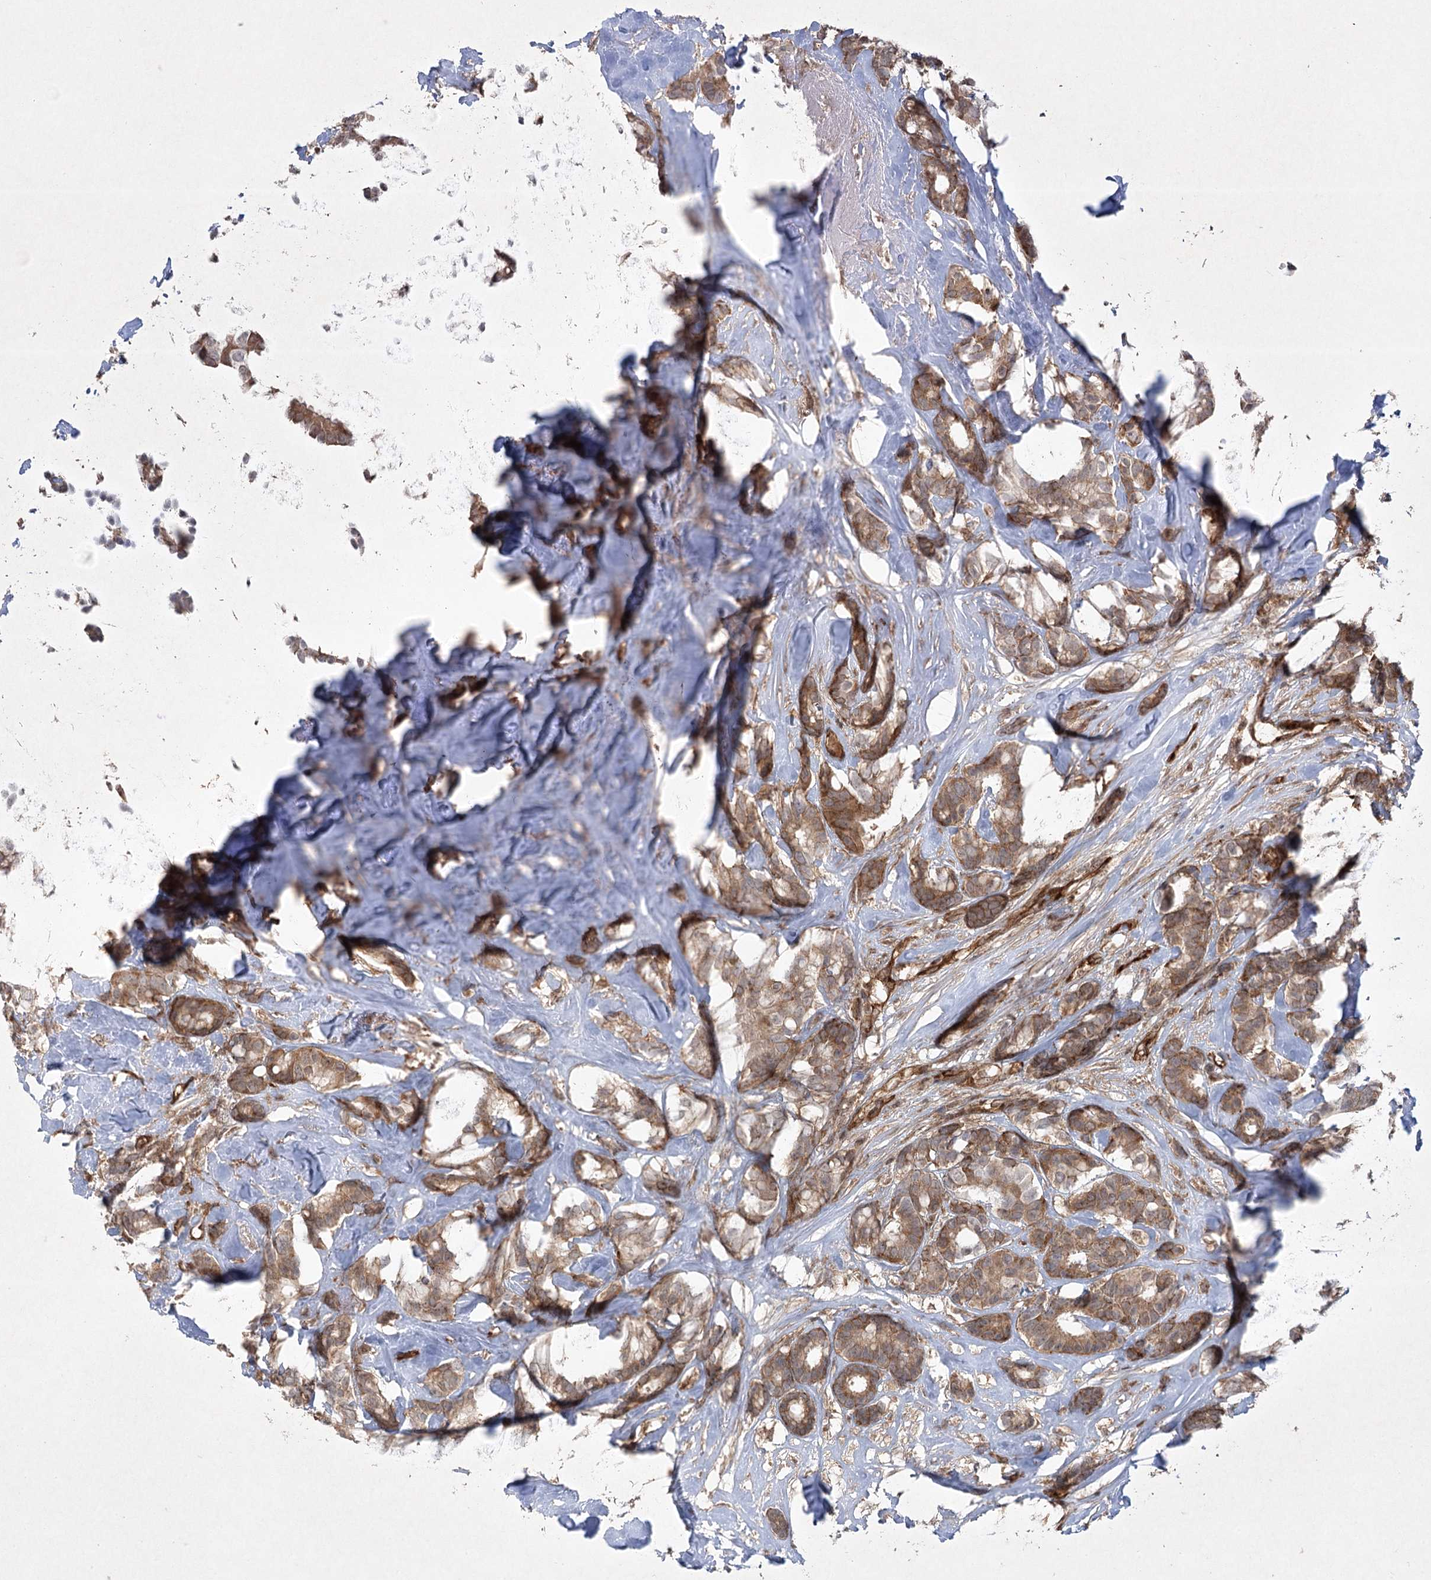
{"staining": {"intensity": "moderate", "quantity": ">75%", "location": "cytoplasmic/membranous"}, "tissue": "breast cancer", "cell_type": "Tumor cells", "image_type": "cancer", "snomed": [{"axis": "morphology", "description": "Duct carcinoma"}, {"axis": "topography", "description": "Breast"}], "caption": "An immunohistochemistry micrograph of tumor tissue is shown. Protein staining in brown shows moderate cytoplasmic/membranous positivity in intraductal carcinoma (breast) within tumor cells. (Stains: DAB in brown, nuclei in blue, Microscopy: brightfield microscopy at high magnification).", "gene": "ARHGAP31", "patient": {"sex": "female", "age": 87}}